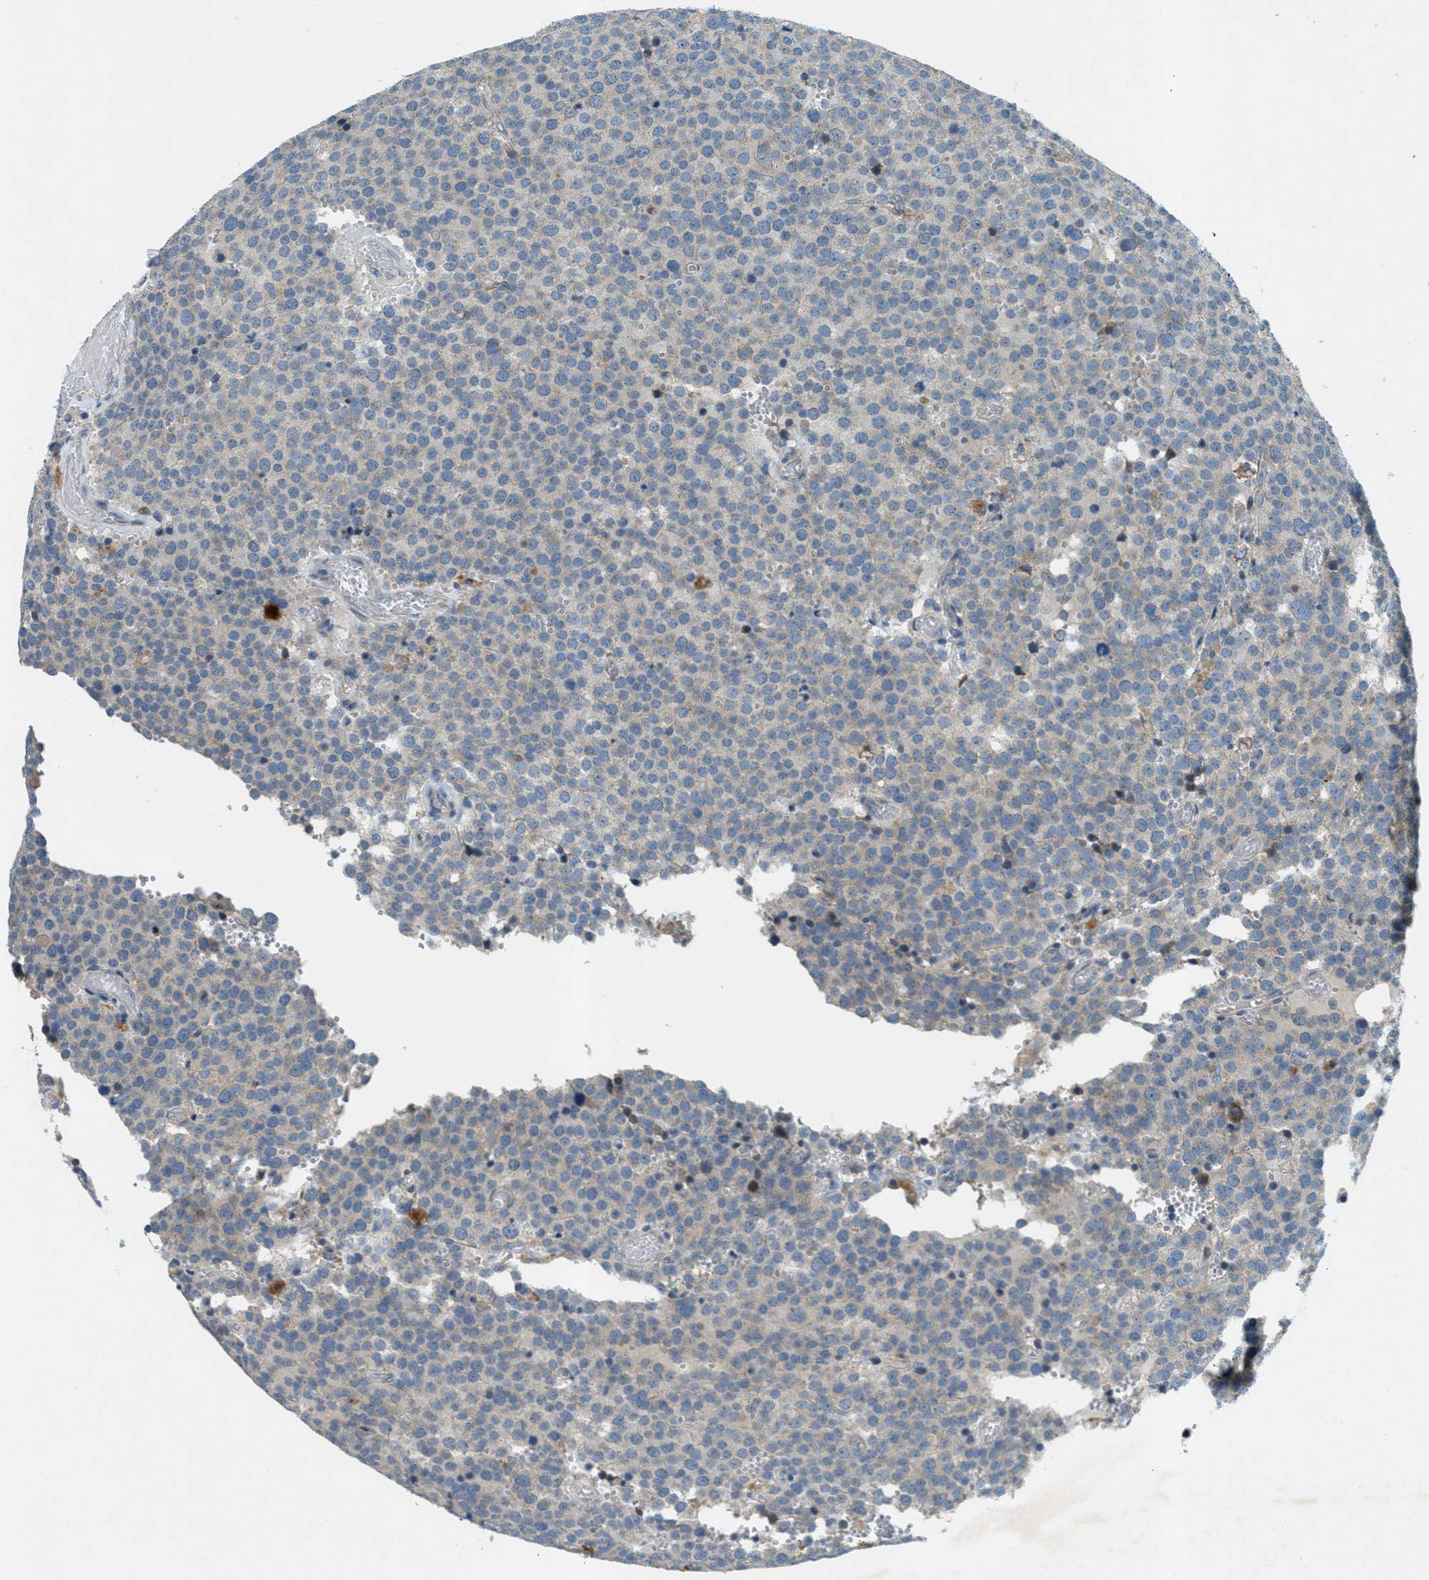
{"staining": {"intensity": "negative", "quantity": "none", "location": "none"}, "tissue": "testis cancer", "cell_type": "Tumor cells", "image_type": "cancer", "snomed": [{"axis": "morphology", "description": "Normal tissue, NOS"}, {"axis": "morphology", "description": "Seminoma, NOS"}, {"axis": "topography", "description": "Testis"}], "caption": "Immunohistochemistry histopathology image of neoplastic tissue: testis cancer stained with DAB demonstrates no significant protein expression in tumor cells.", "gene": "SNX14", "patient": {"sex": "male", "age": 71}}